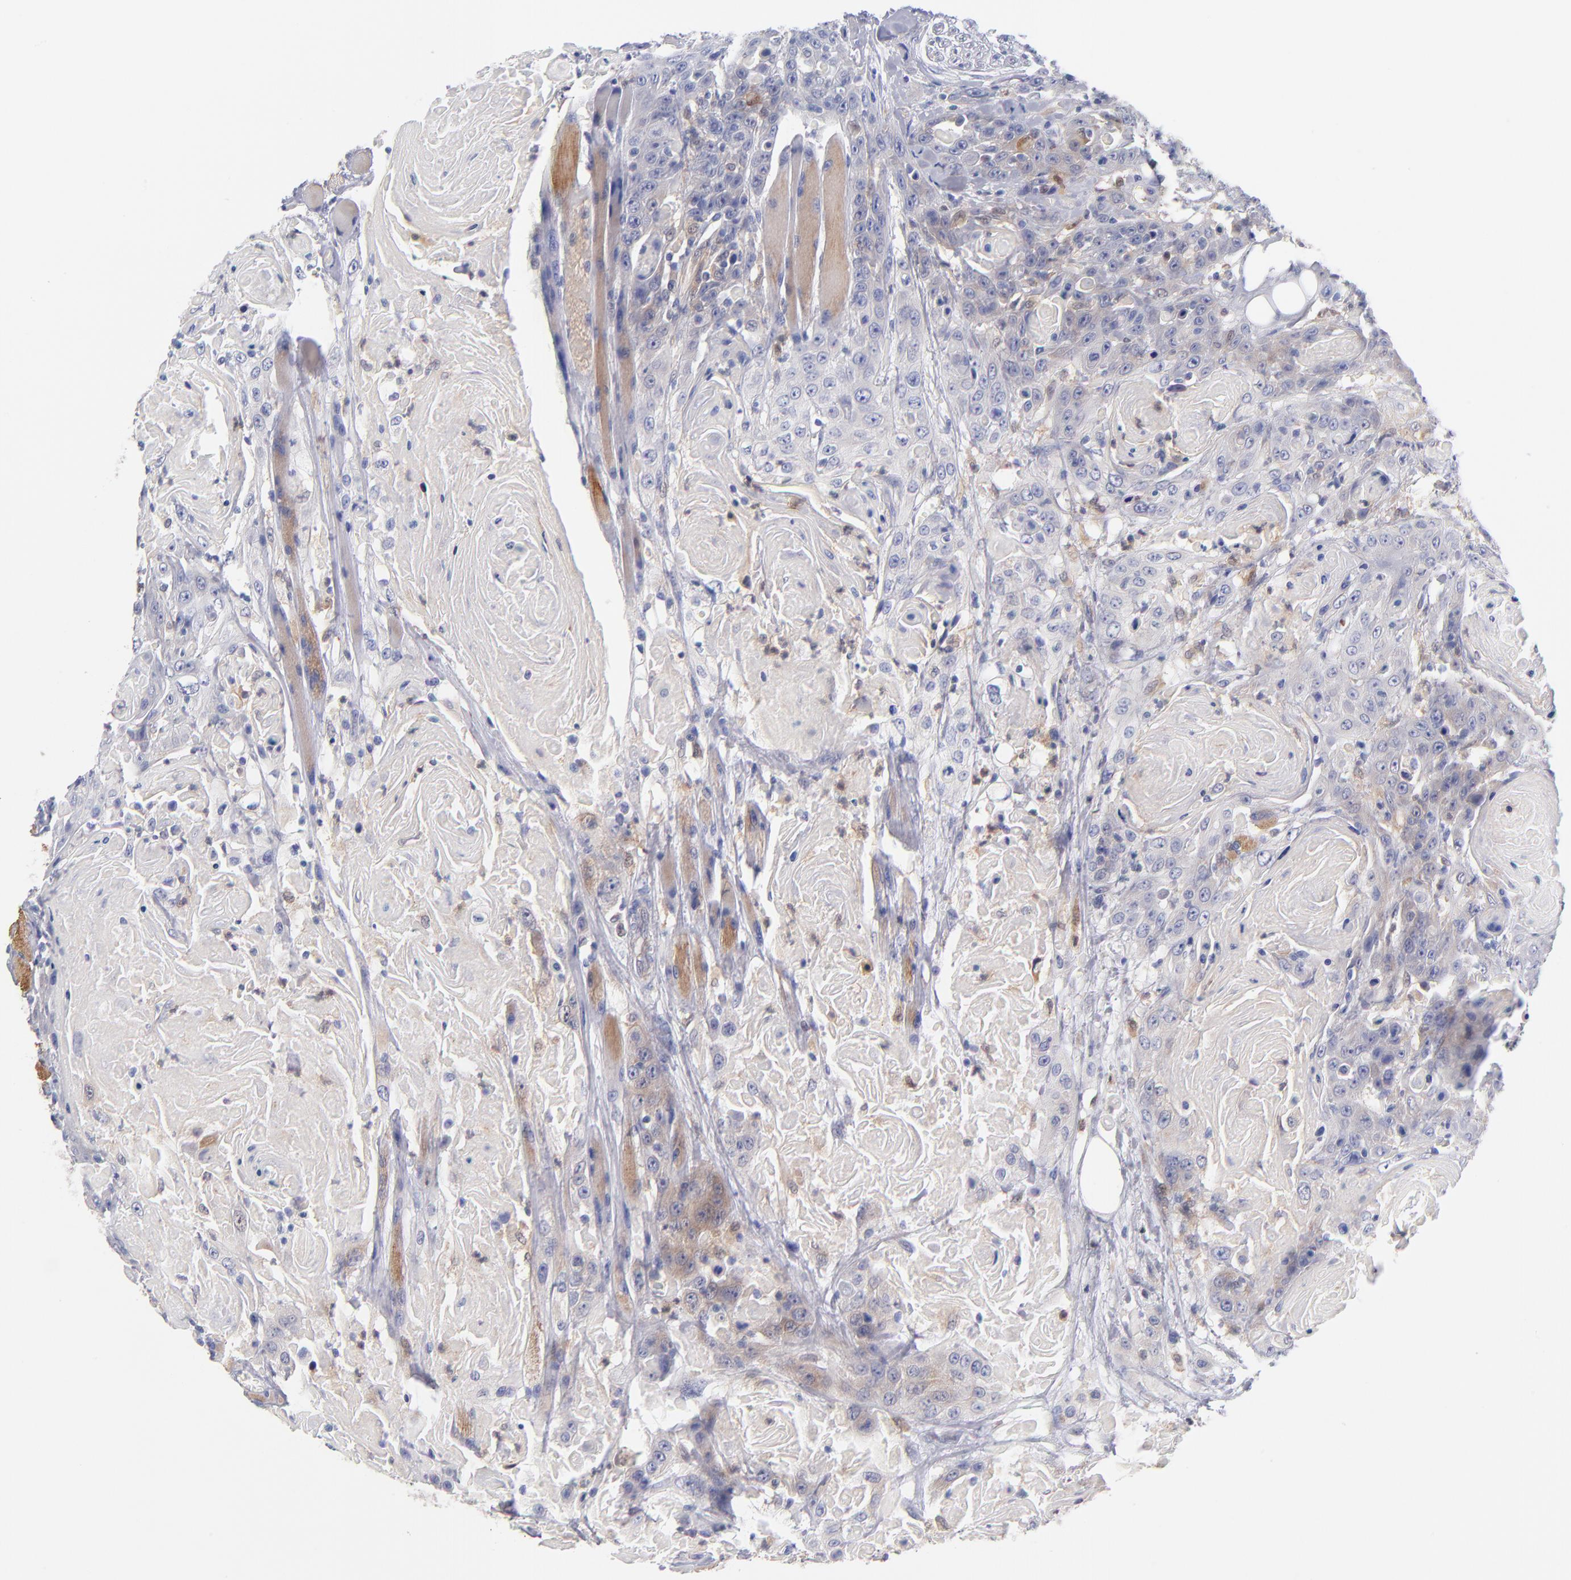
{"staining": {"intensity": "weak", "quantity": "<25%", "location": "cytoplasmic/membranous"}, "tissue": "head and neck cancer", "cell_type": "Tumor cells", "image_type": "cancer", "snomed": [{"axis": "morphology", "description": "Squamous cell carcinoma, NOS"}, {"axis": "topography", "description": "Head-Neck"}], "caption": "DAB immunohistochemical staining of squamous cell carcinoma (head and neck) demonstrates no significant positivity in tumor cells.", "gene": "BID", "patient": {"sex": "female", "age": 84}}